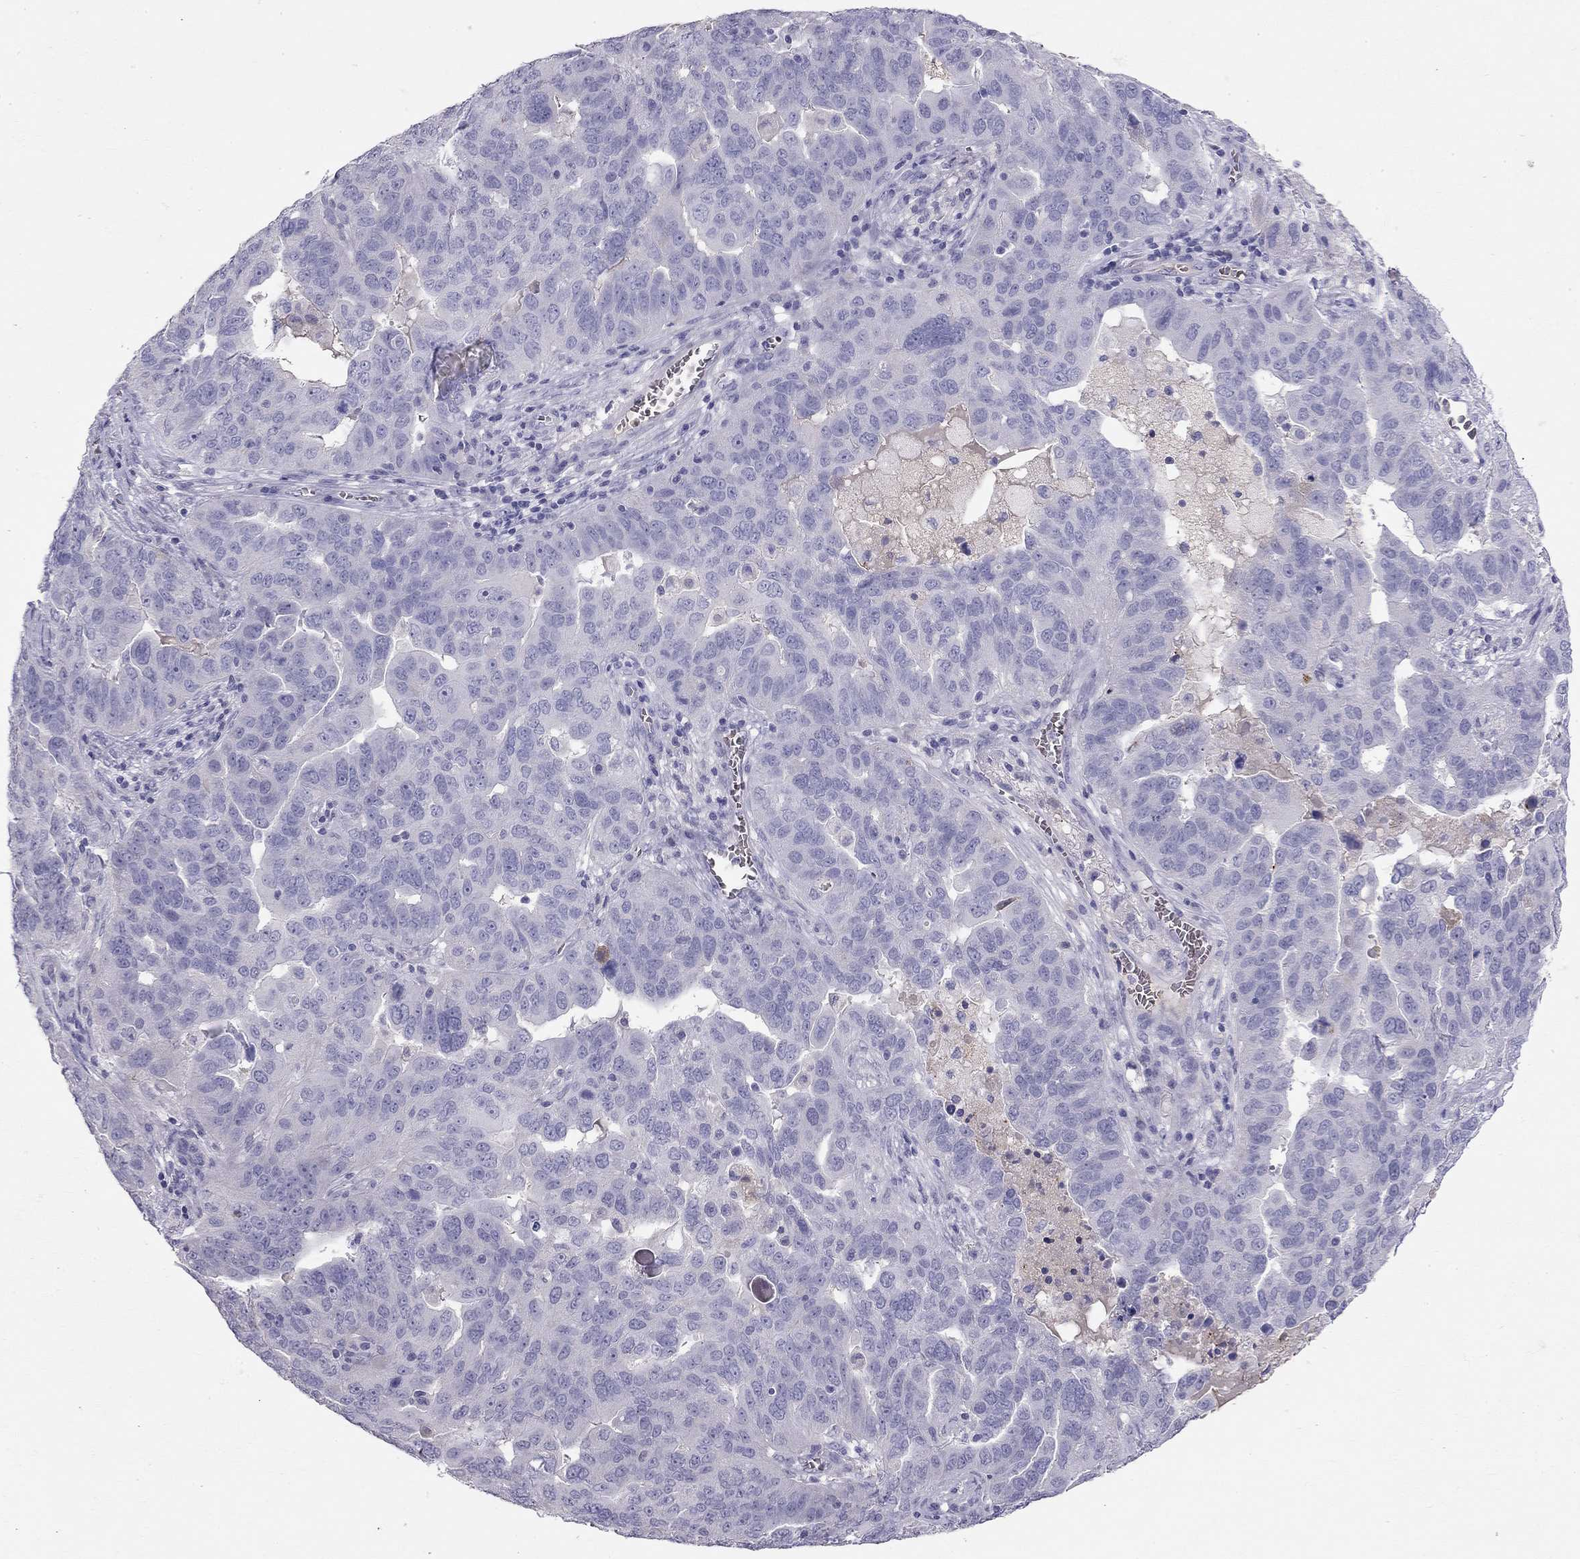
{"staining": {"intensity": "negative", "quantity": "none", "location": "none"}, "tissue": "ovarian cancer", "cell_type": "Tumor cells", "image_type": "cancer", "snomed": [{"axis": "morphology", "description": "Carcinoma, endometroid"}, {"axis": "topography", "description": "Soft tissue"}, {"axis": "topography", "description": "Ovary"}], "caption": "Ovarian cancer was stained to show a protein in brown. There is no significant positivity in tumor cells.", "gene": "RHD", "patient": {"sex": "female", "age": 52}}